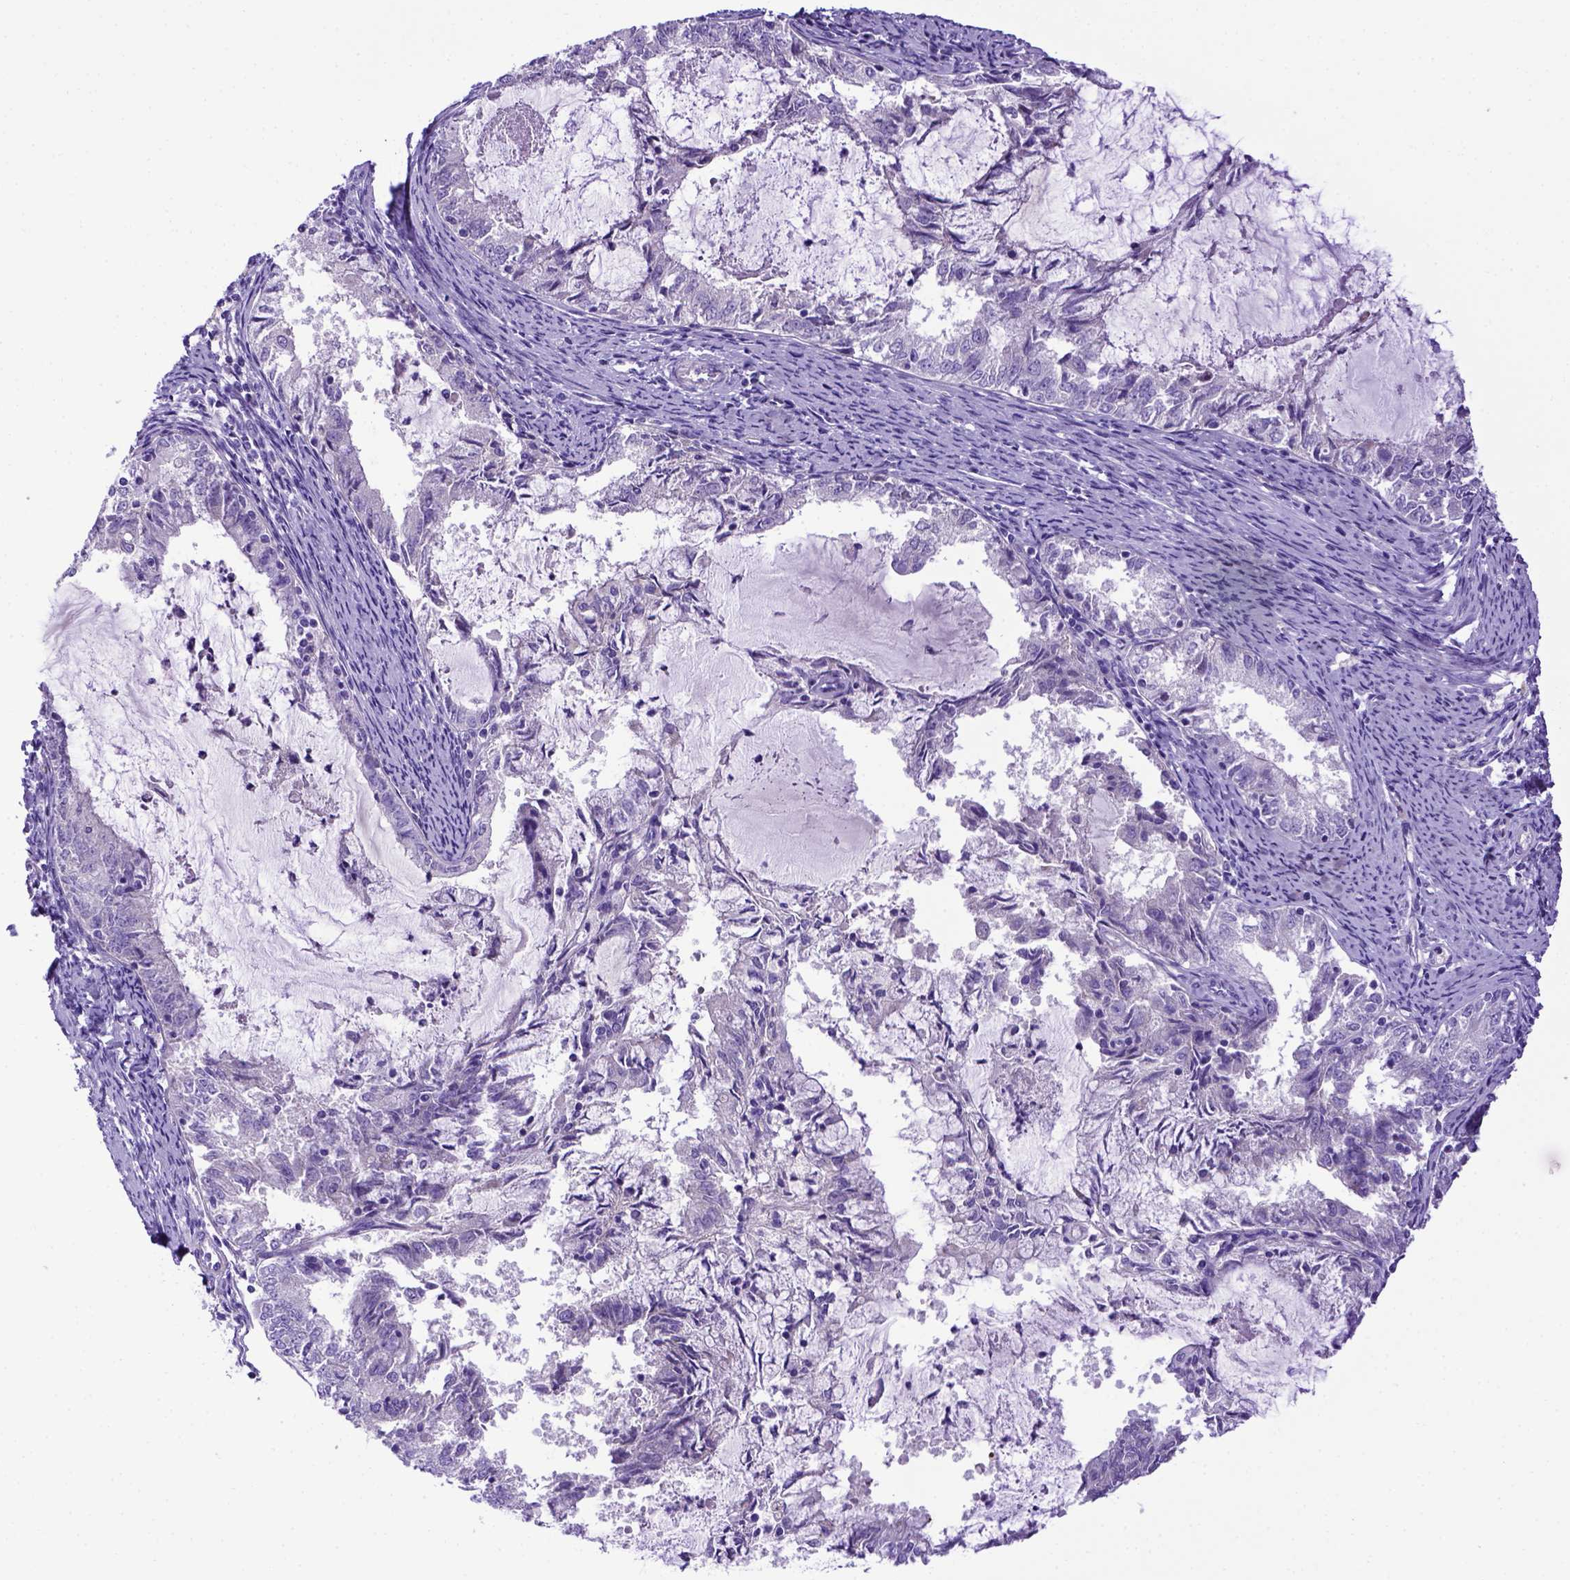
{"staining": {"intensity": "negative", "quantity": "none", "location": "none"}, "tissue": "endometrial cancer", "cell_type": "Tumor cells", "image_type": "cancer", "snomed": [{"axis": "morphology", "description": "Adenocarcinoma, NOS"}, {"axis": "topography", "description": "Endometrium"}], "caption": "Tumor cells show no significant expression in adenocarcinoma (endometrial).", "gene": "ADAM12", "patient": {"sex": "female", "age": 57}}